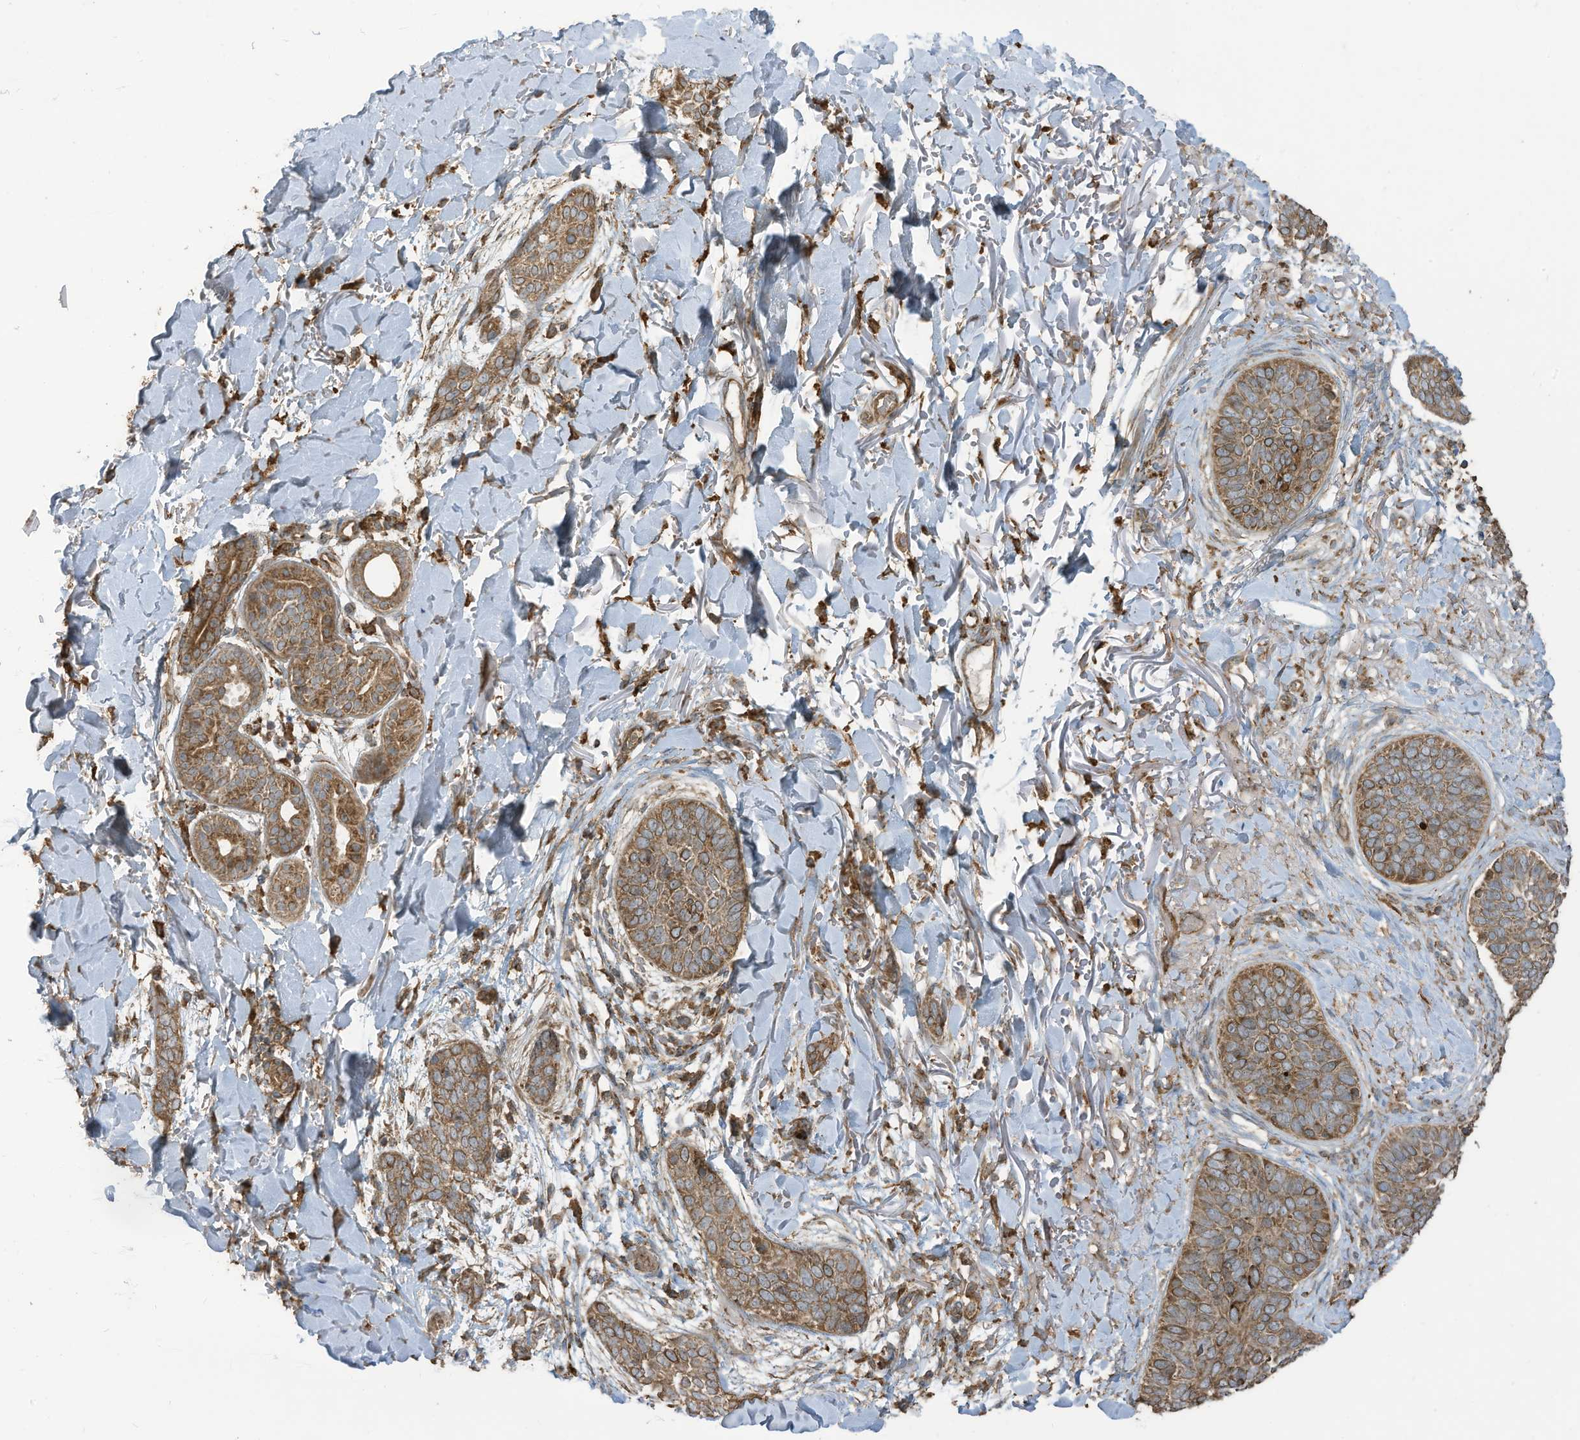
{"staining": {"intensity": "moderate", "quantity": ">75%", "location": "cytoplasmic/membranous"}, "tissue": "skin cancer", "cell_type": "Tumor cells", "image_type": "cancer", "snomed": [{"axis": "morphology", "description": "Basal cell carcinoma"}, {"axis": "topography", "description": "Skin"}], "caption": "Immunohistochemistry (IHC) image of neoplastic tissue: human skin cancer (basal cell carcinoma) stained using immunohistochemistry shows medium levels of moderate protein expression localized specifically in the cytoplasmic/membranous of tumor cells, appearing as a cytoplasmic/membranous brown color.", "gene": "CGAS", "patient": {"sex": "male", "age": 85}}